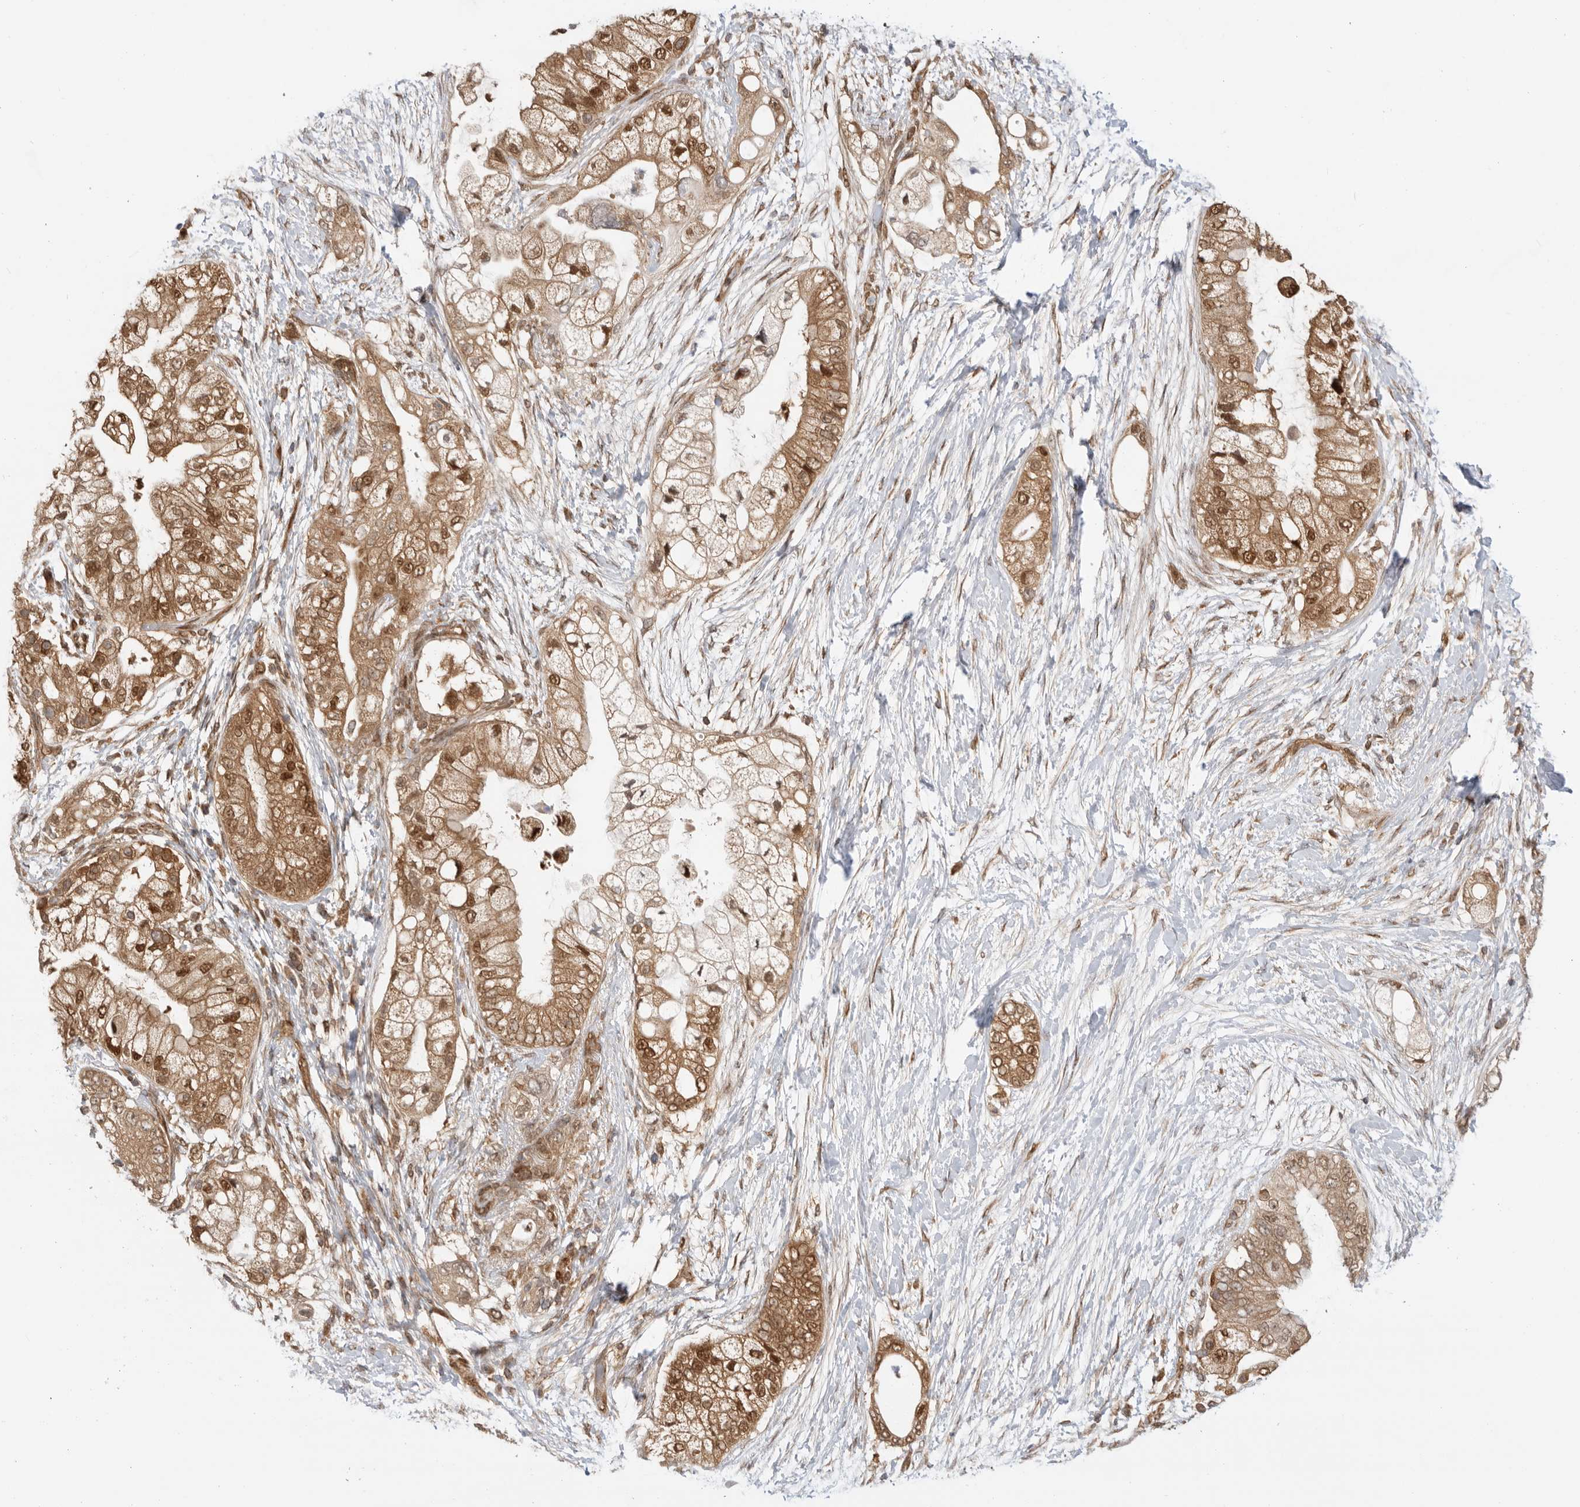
{"staining": {"intensity": "moderate", "quantity": ">75%", "location": "cytoplasmic/membranous,nuclear"}, "tissue": "pancreatic cancer", "cell_type": "Tumor cells", "image_type": "cancer", "snomed": [{"axis": "morphology", "description": "Adenocarcinoma, NOS"}, {"axis": "topography", "description": "Pancreas"}], "caption": "Immunohistochemical staining of human adenocarcinoma (pancreatic) demonstrates moderate cytoplasmic/membranous and nuclear protein positivity in approximately >75% of tumor cells. (brown staining indicates protein expression, while blue staining denotes nuclei).", "gene": "DCAF8", "patient": {"sex": "male", "age": 53}}